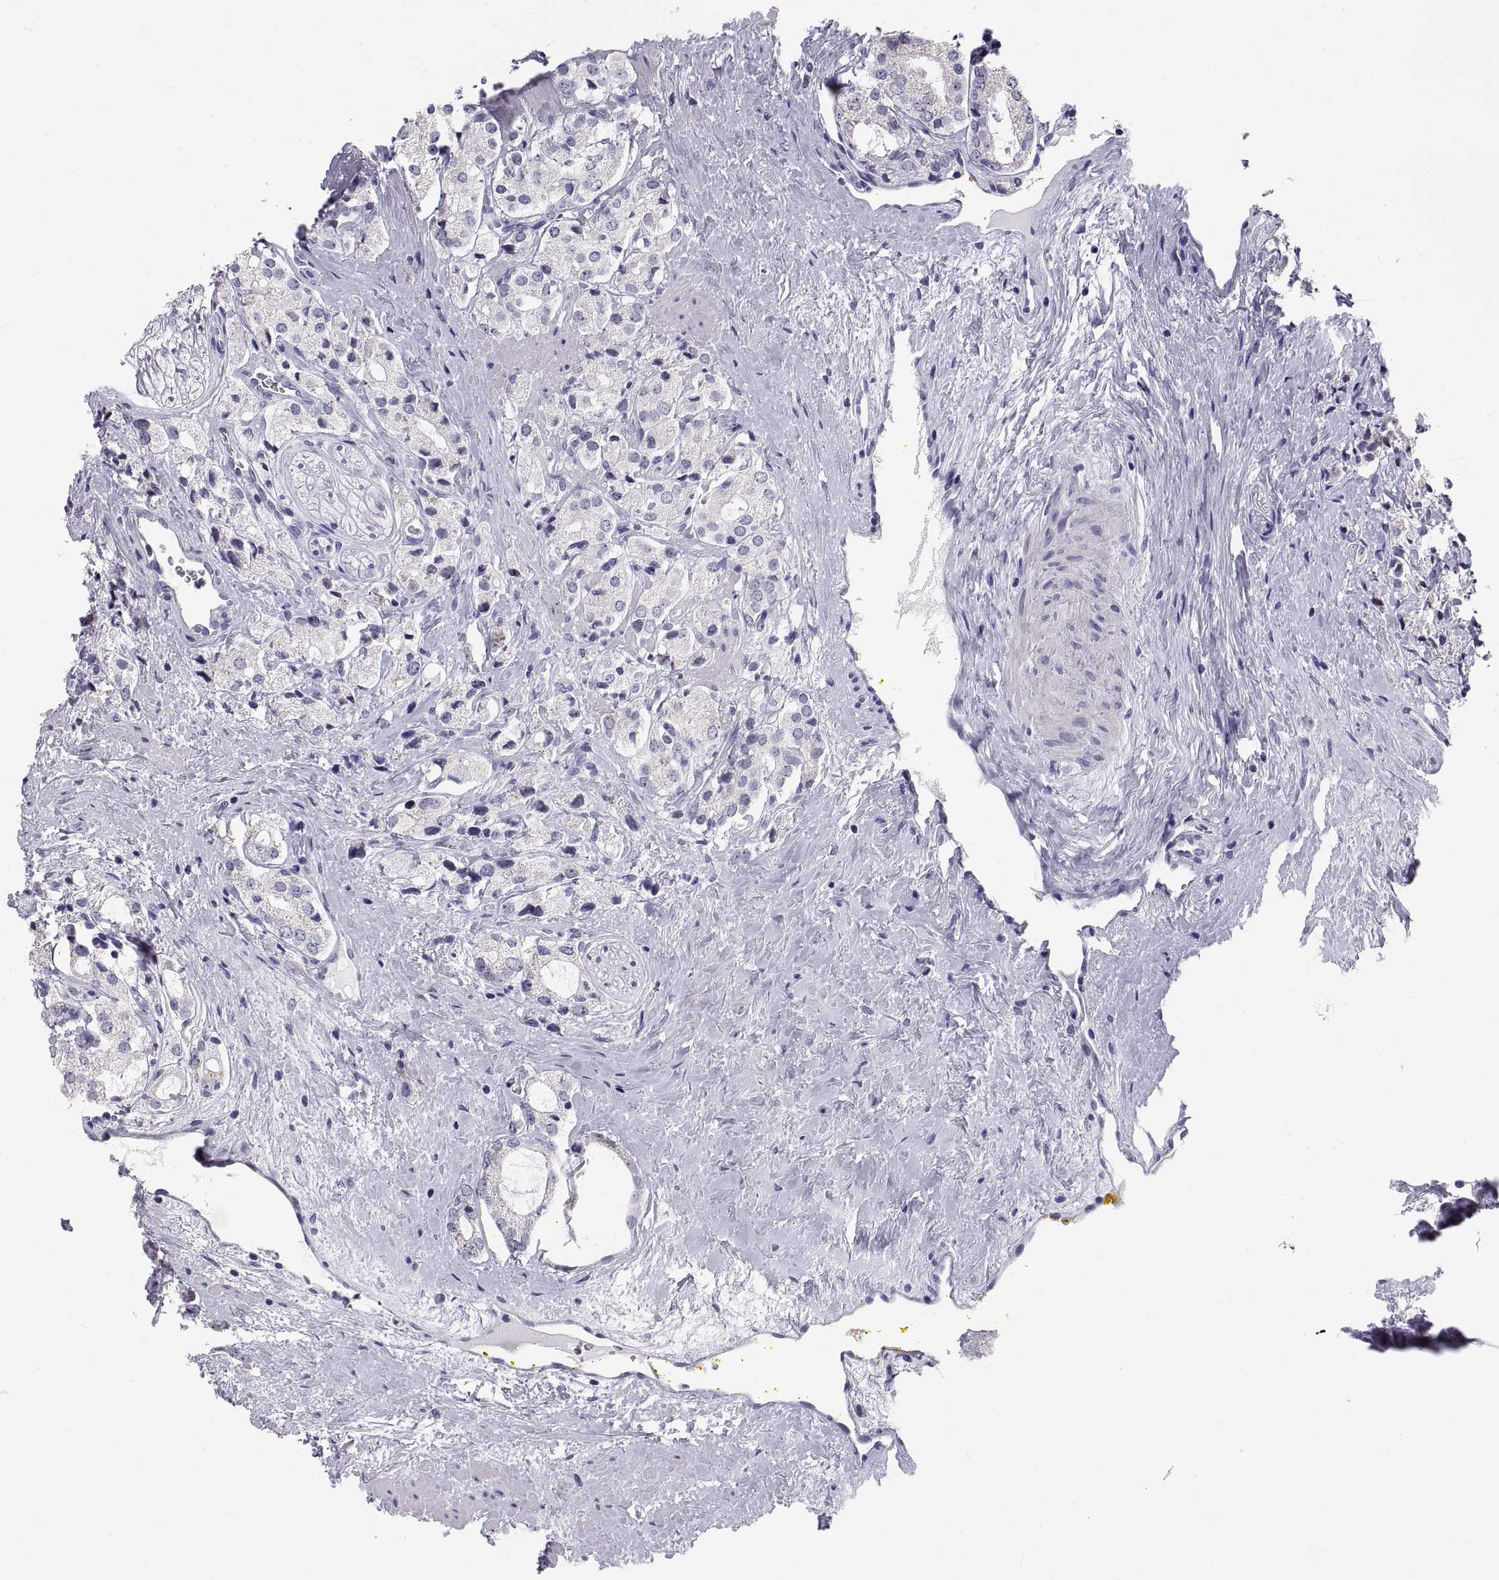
{"staining": {"intensity": "negative", "quantity": "none", "location": "none"}, "tissue": "prostate cancer", "cell_type": "Tumor cells", "image_type": "cancer", "snomed": [{"axis": "morphology", "description": "Adenocarcinoma, NOS"}, {"axis": "topography", "description": "Prostate"}], "caption": "This is a image of immunohistochemistry staining of prostate cancer, which shows no positivity in tumor cells.", "gene": "FAM170A", "patient": {"sex": "male", "age": 66}}